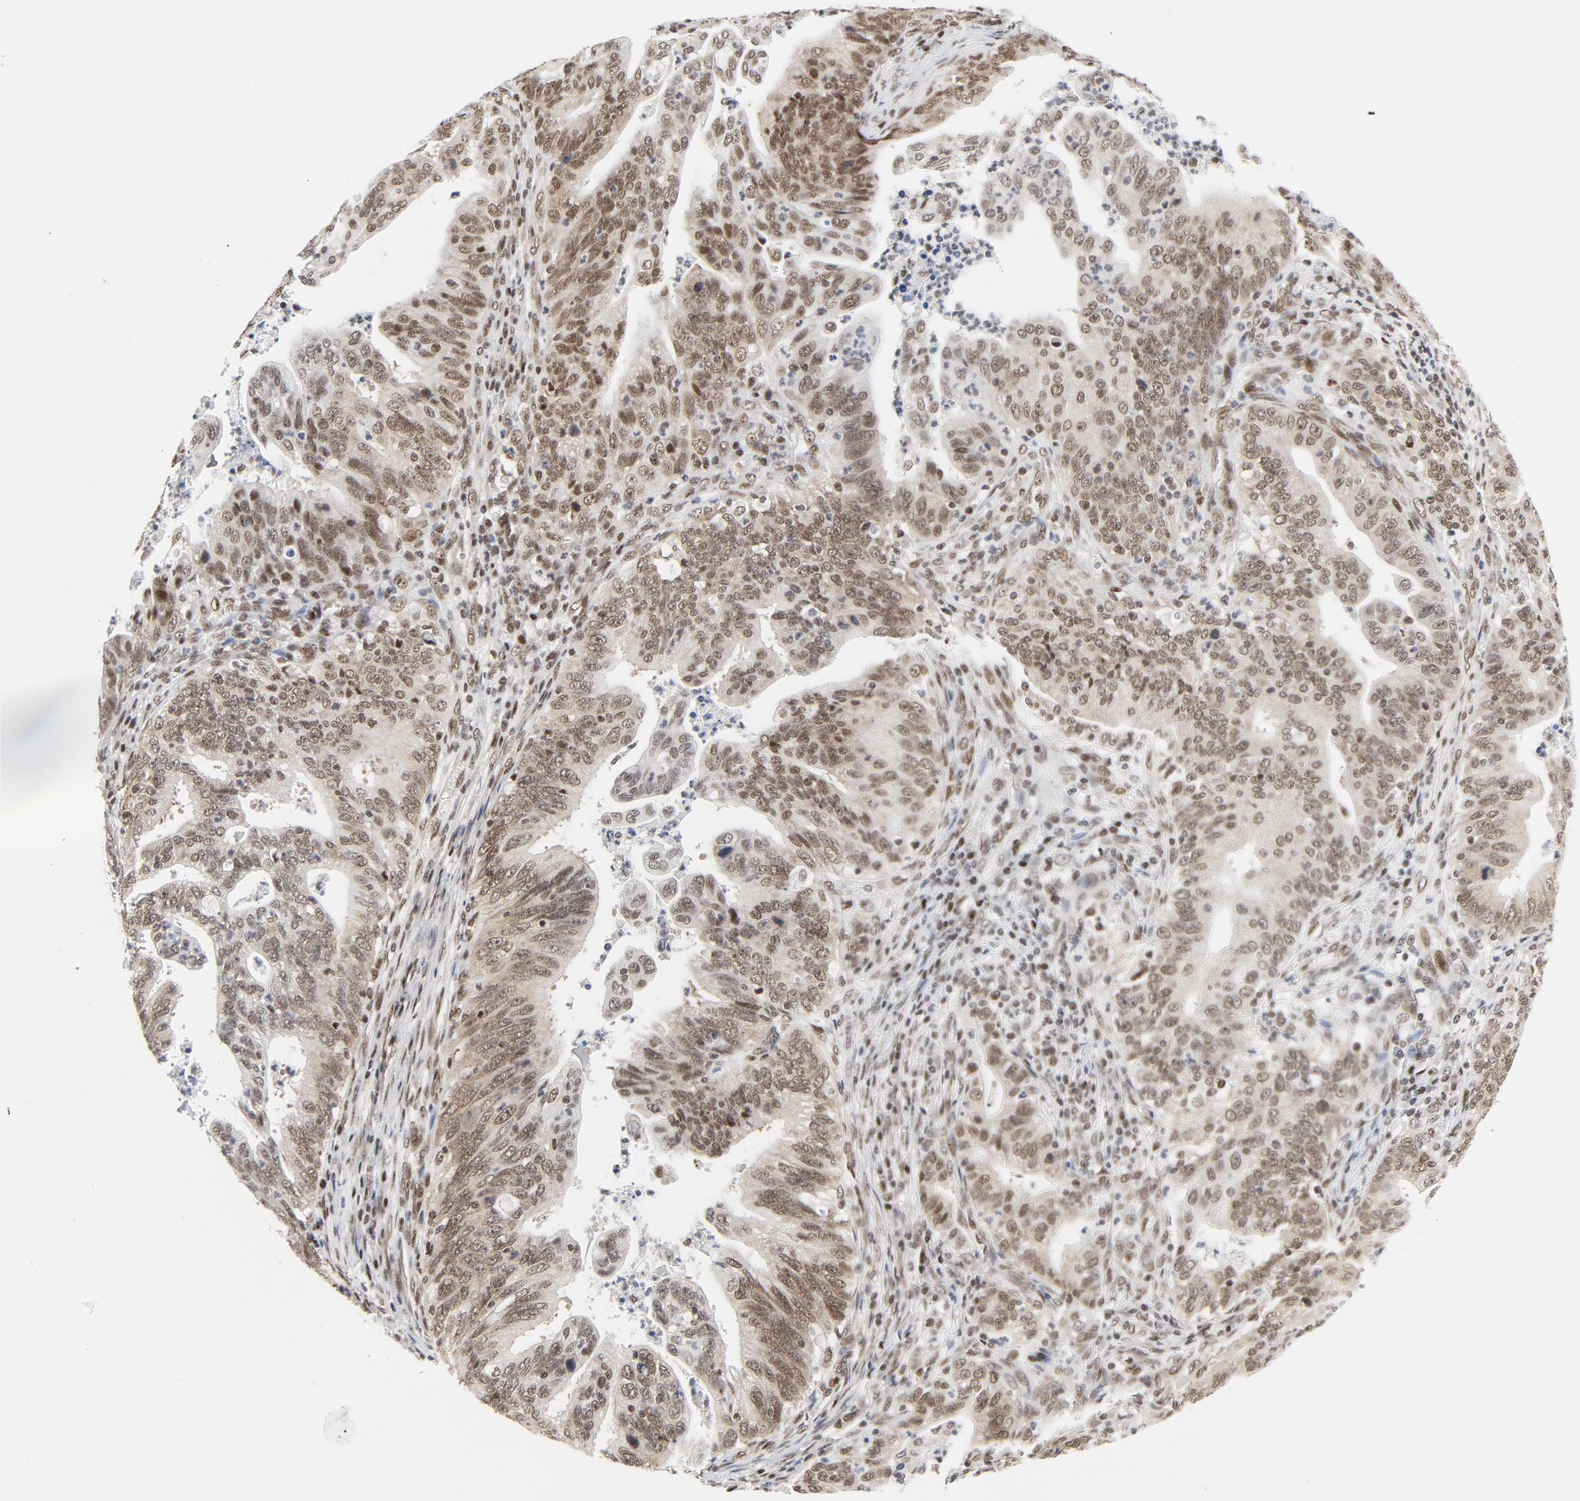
{"staining": {"intensity": "moderate", "quantity": ">75%", "location": "nuclear"}, "tissue": "stomach cancer", "cell_type": "Tumor cells", "image_type": "cancer", "snomed": [{"axis": "morphology", "description": "Adenocarcinoma, NOS"}, {"axis": "topography", "description": "Stomach, upper"}], "caption": "Brown immunohistochemical staining in stomach cancer (adenocarcinoma) reveals moderate nuclear staining in approximately >75% of tumor cells.", "gene": "ERCC1", "patient": {"sex": "female", "age": 50}}